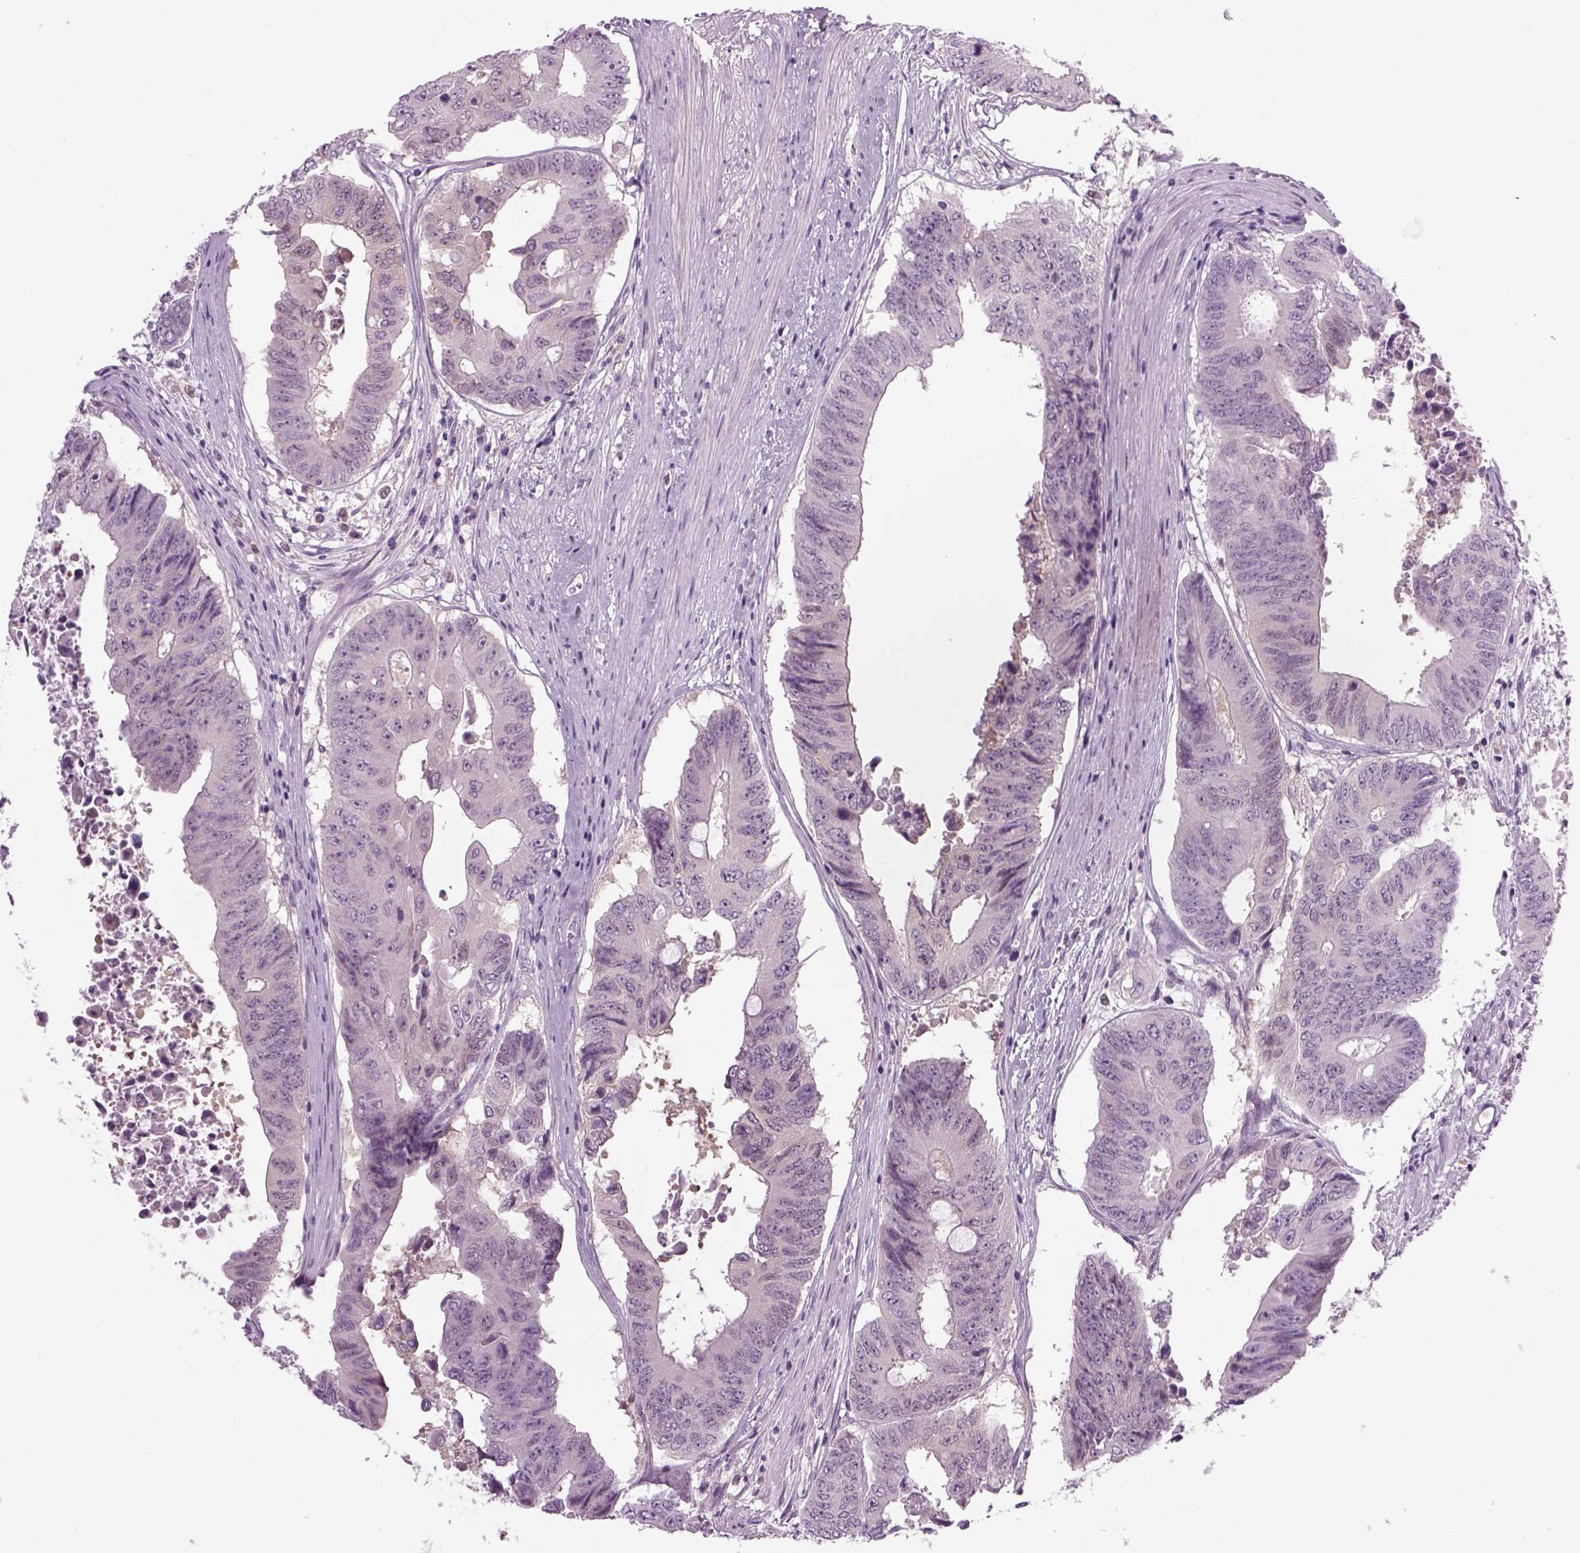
{"staining": {"intensity": "negative", "quantity": "none", "location": "none"}, "tissue": "colorectal cancer", "cell_type": "Tumor cells", "image_type": "cancer", "snomed": [{"axis": "morphology", "description": "Adenocarcinoma, NOS"}, {"axis": "topography", "description": "Rectum"}], "caption": "DAB immunohistochemical staining of human adenocarcinoma (colorectal) reveals no significant expression in tumor cells.", "gene": "MDH1B", "patient": {"sex": "male", "age": 59}}